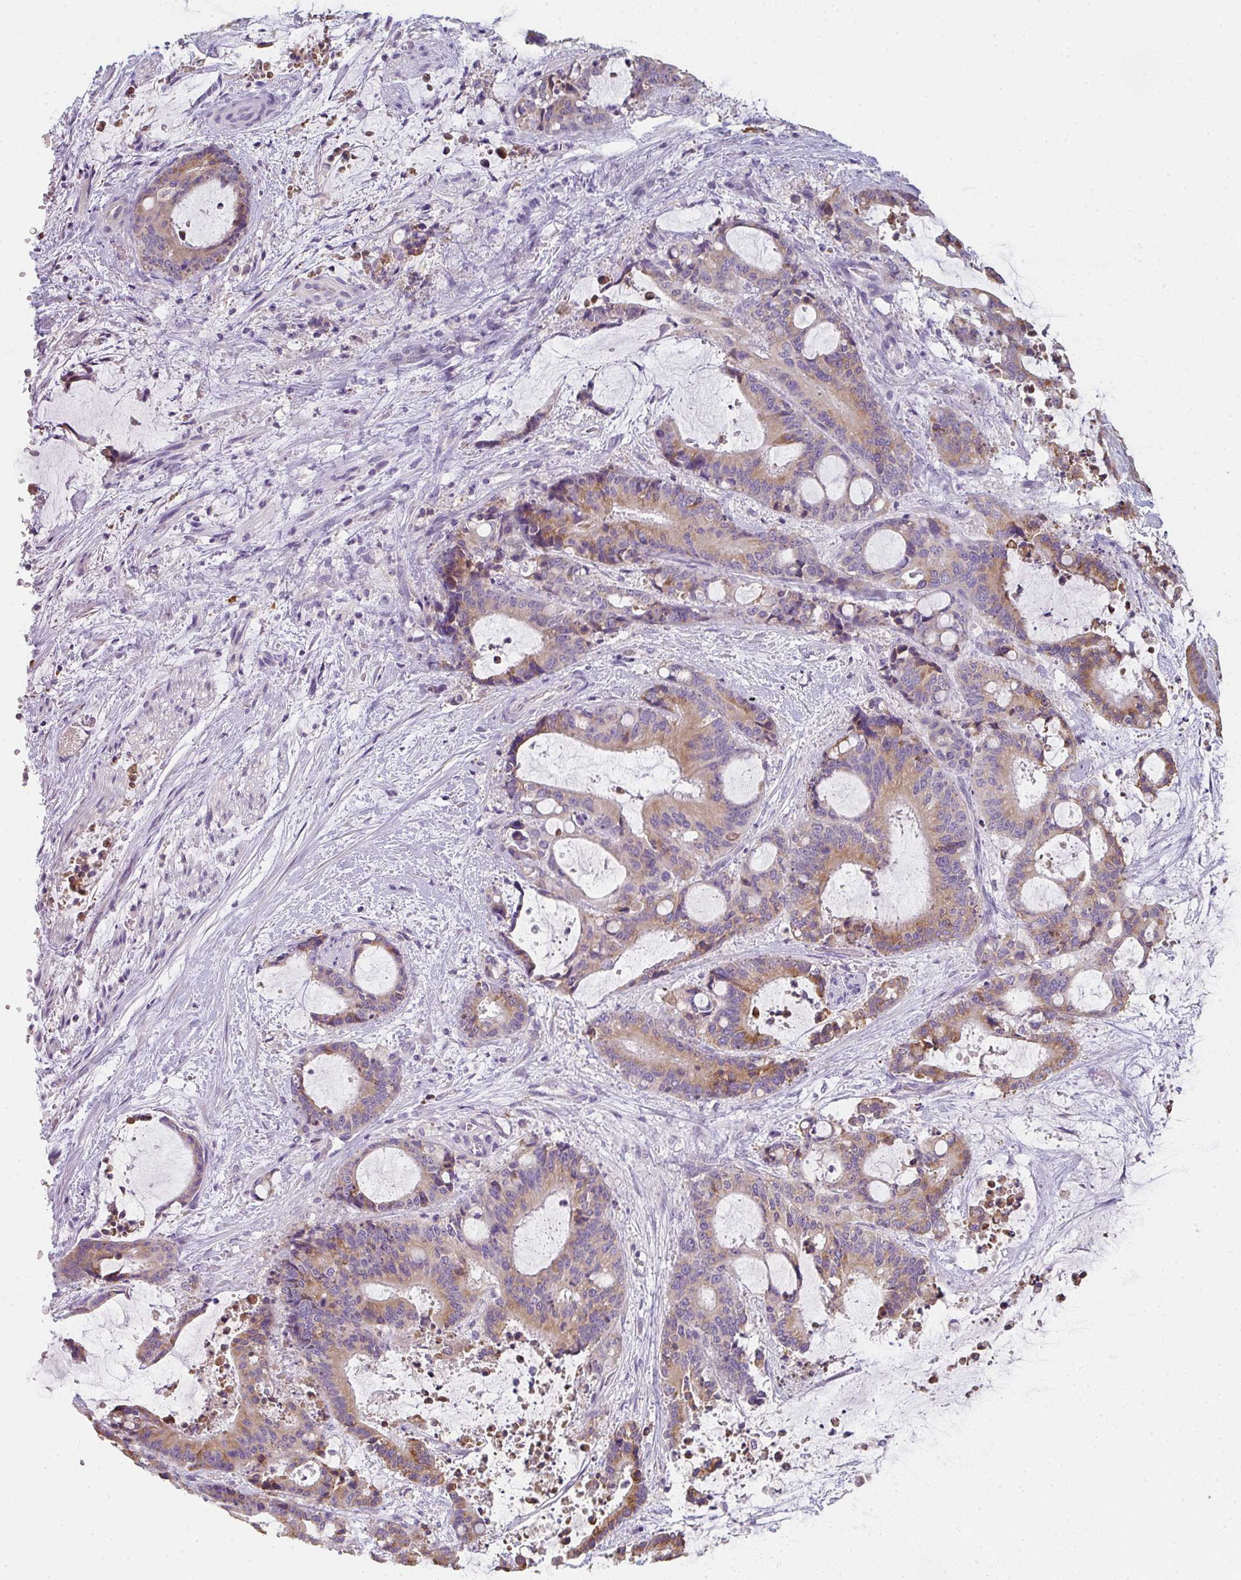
{"staining": {"intensity": "moderate", "quantity": ">75%", "location": "cytoplasmic/membranous"}, "tissue": "liver cancer", "cell_type": "Tumor cells", "image_type": "cancer", "snomed": [{"axis": "morphology", "description": "Normal tissue, NOS"}, {"axis": "morphology", "description": "Cholangiocarcinoma"}, {"axis": "topography", "description": "Liver"}, {"axis": "topography", "description": "Peripheral nerve tissue"}], "caption": "Liver cancer stained for a protein (brown) shows moderate cytoplasmic/membranous positive expression in approximately >75% of tumor cells.", "gene": "ZNF215", "patient": {"sex": "female", "age": 73}}